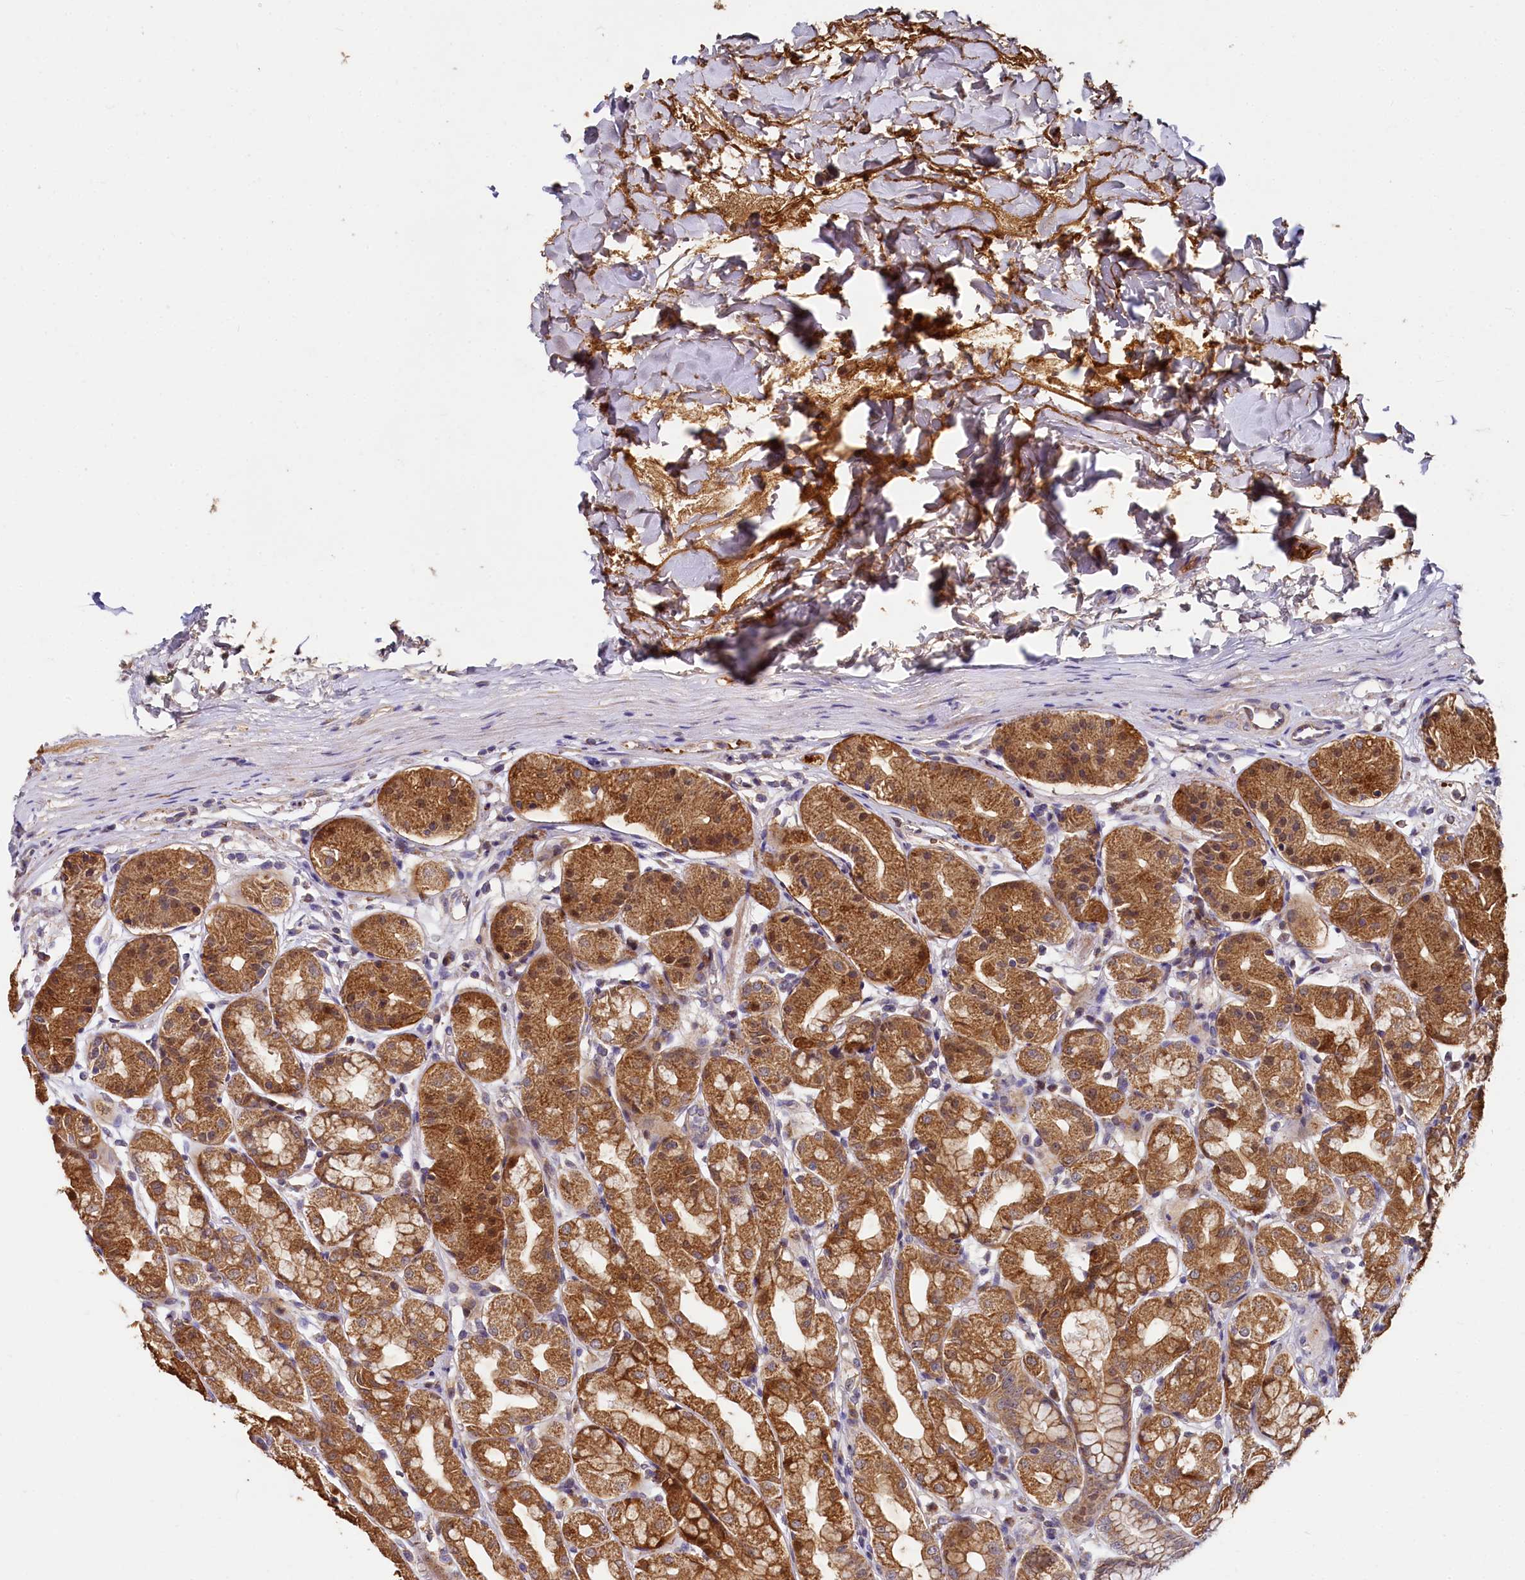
{"staining": {"intensity": "moderate", "quantity": ">75%", "location": "cytoplasmic/membranous,nuclear"}, "tissue": "stomach", "cell_type": "Glandular cells", "image_type": "normal", "snomed": [{"axis": "morphology", "description": "Normal tissue, NOS"}, {"axis": "topography", "description": "Stomach"}, {"axis": "topography", "description": "Stomach, lower"}], "caption": "Stomach stained with immunohistochemistry reveals moderate cytoplasmic/membranous,nuclear expression in about >75% of glandular cells. (IHC, brightfield microscopy, high magnification).", "gene": "SPRYD3", "patient": {"sex": "female", "age": 56}}